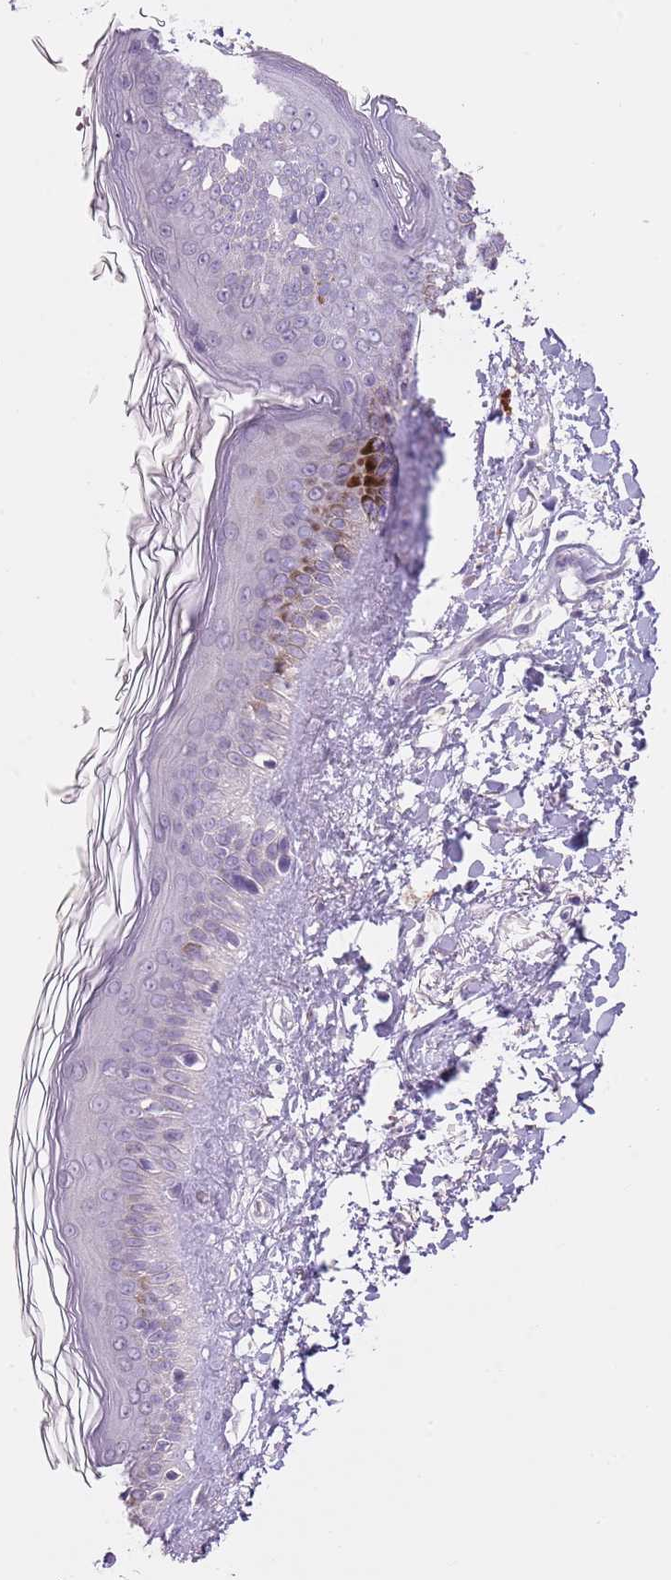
{"staining": {"intensity": "negative", "quantity": "none", "location": "none"}, "tissue": "skin", "cell_type": "Fibroblasts", "image_type": "normal", "snomed": [{"axis": "morphology", "description": "Normal tissue, NOS"}, {"axis": "topography", "description": "Skin"}], "caption": "IHC photomicrograph of normal skin: skin stained with DAB (3,3'-diaminobenzidine) exhibits no significant protein staining in fibroblasts.", "gene": "SLC35E3", "patient": {"sex": "female", "age": 58}}